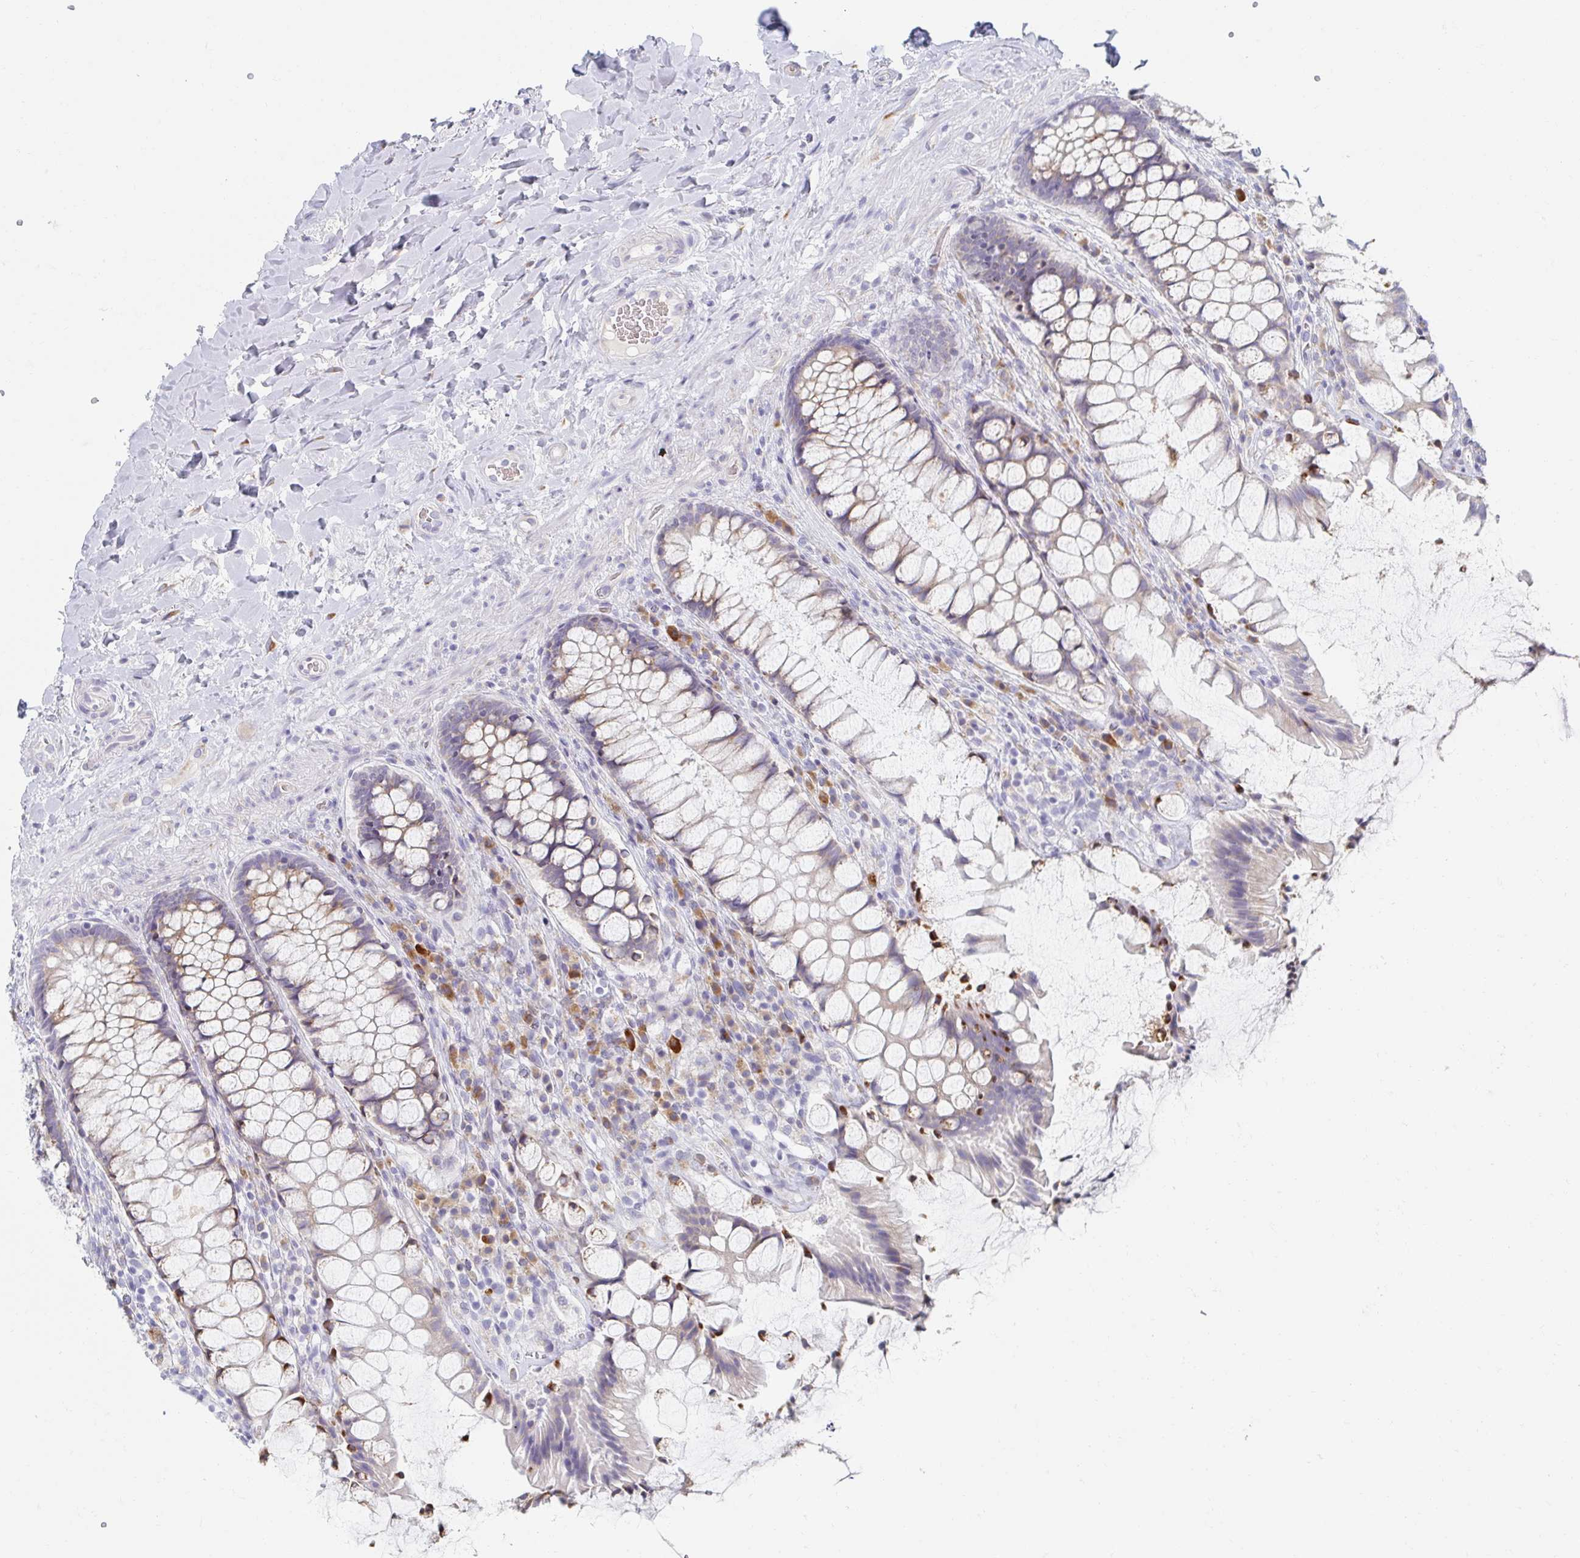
{"staining": {"intensity": "moderate", "quantity": "25%-75%", "location": "cytoplasmic/membranous"}, "tissue": "rectum", "cell_type": "Glandular cells", "image_type": "normal", "snomed": [{"axis": "morphology", "description": "Normal tissue, NOS"}, {"axis": "topography", "description": "Rectum"}], "caption": "DAB immunohistochemical staining of benign rectum displays moderate cytoplasmic/membranous protein staining in approximately 25%-75% of glandular cells.", "gene": "MYLK2", "patient": {"sex": "female", "age": 58}}